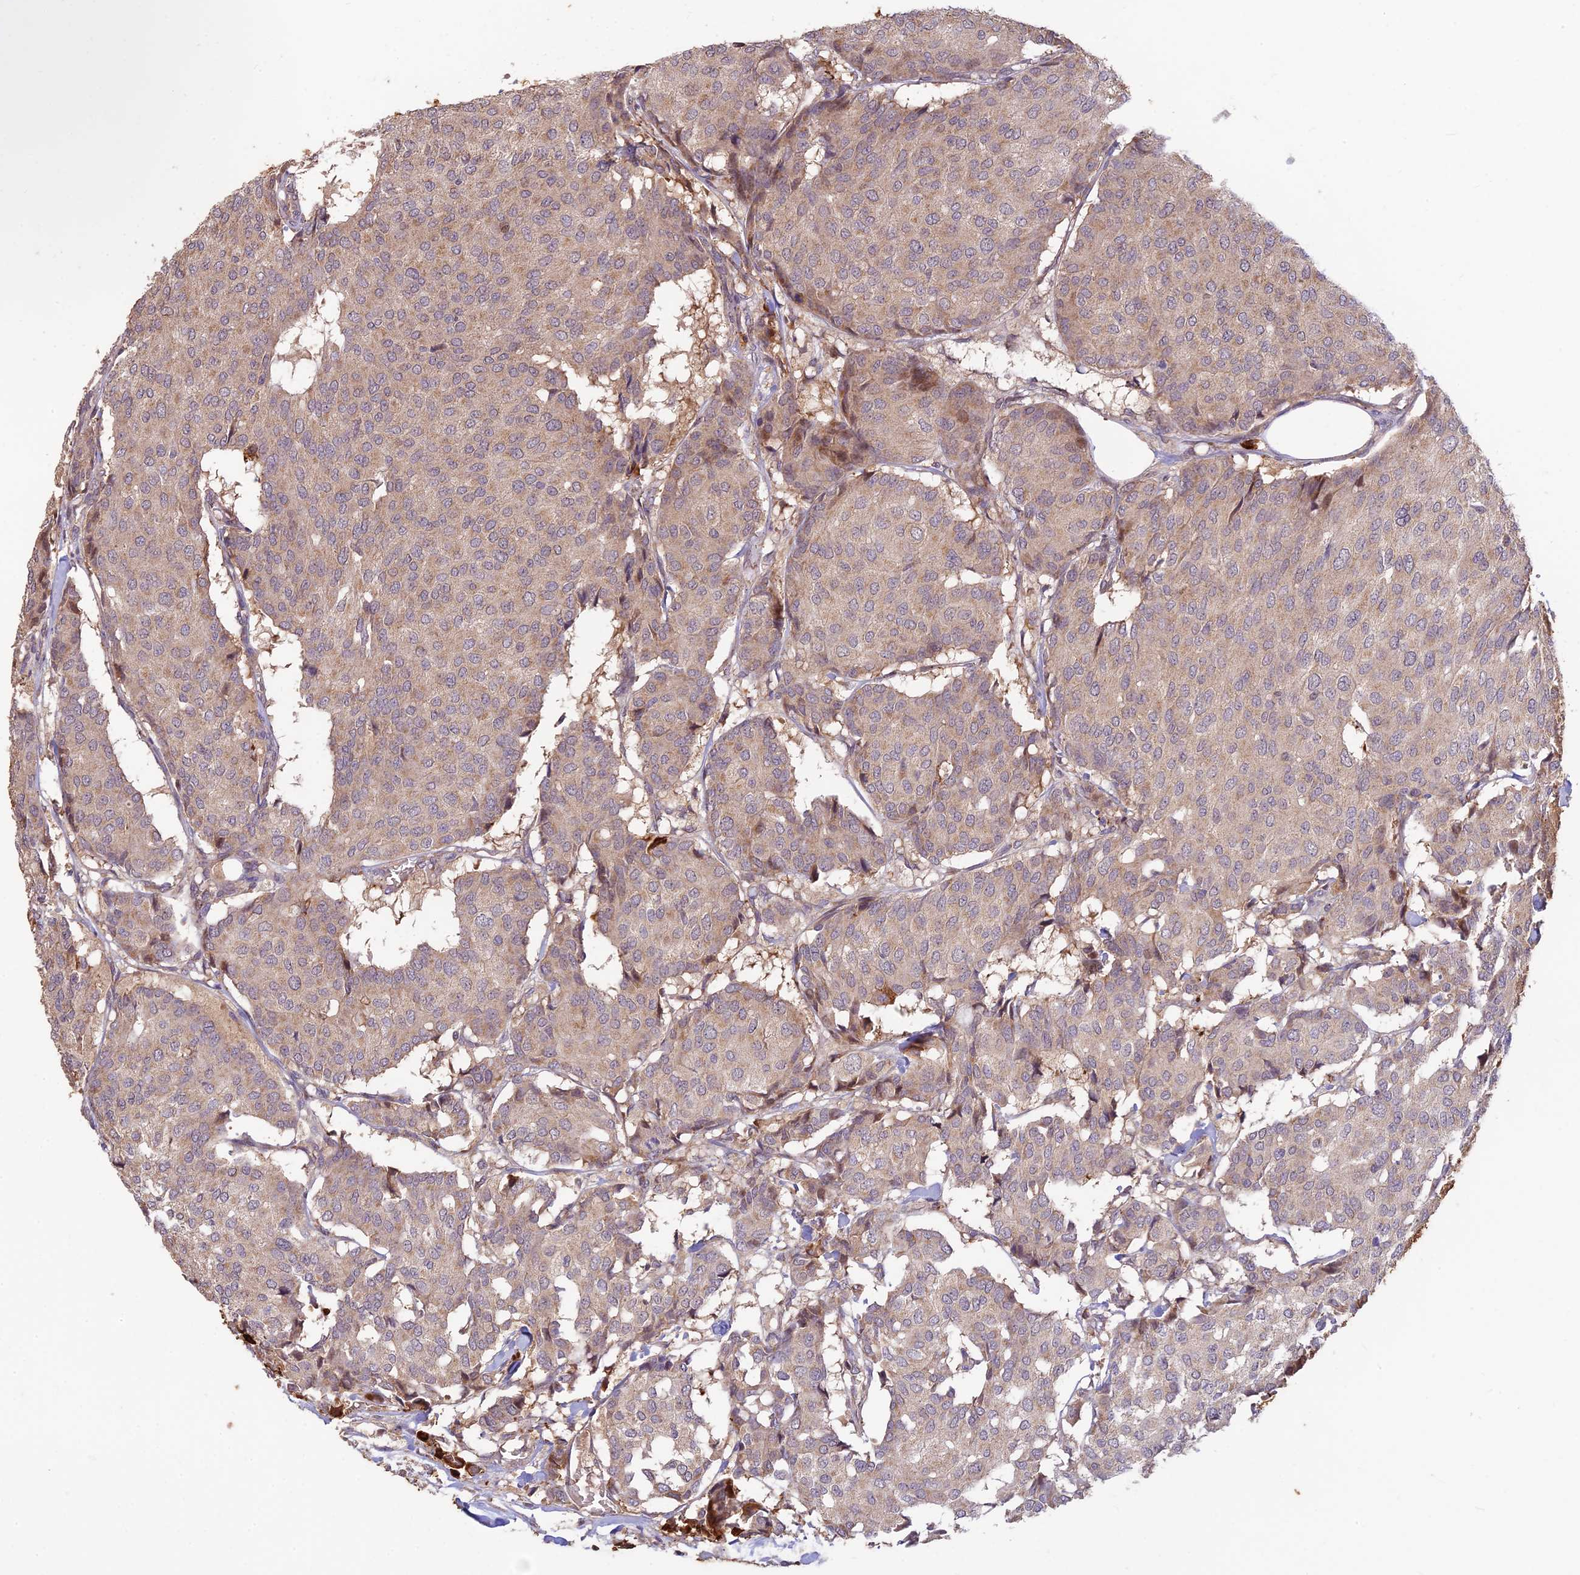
{"staining": {"intensity": "weak", "quantity": "25%-75%", "location": "cytoplasmic/membranous"}, "tissue": "breast cancer", "cell_type": "Tumor cells", "image_type": "cancer", "snomed": [{"axis": "morphology", "description": "Duct carcinoma"}, {"axis": "topography", "description": "Breast"}], "caption": "Immunohistochemical staining of human breast cancer shows weak cytoplasmic/membranous protein positivity in about 25%-75% of tumor cells.", "gene": "ASPDH", "patient": {"sex": "female", "age": 75}}